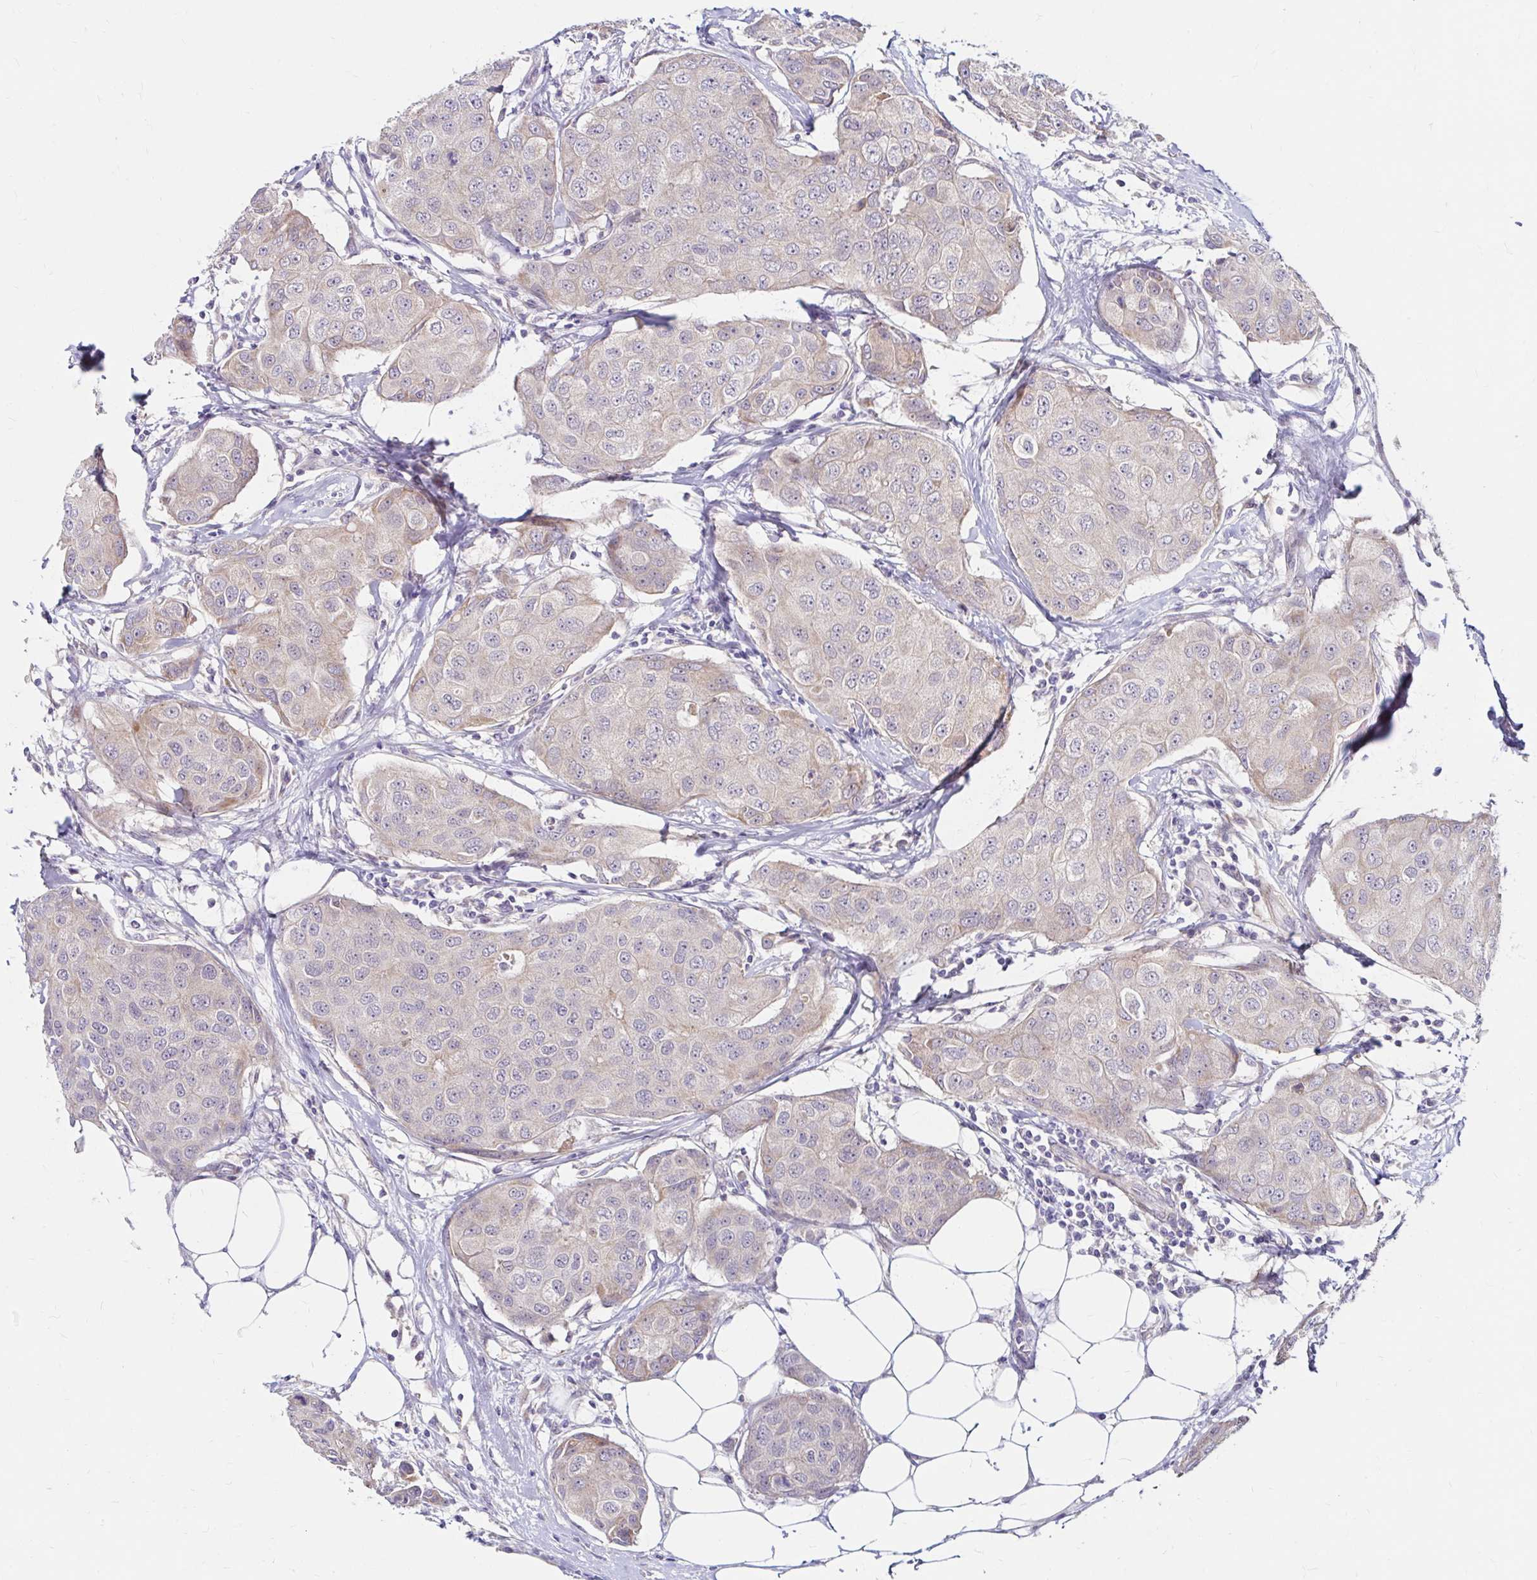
{"staining": {"intensity": "weak", "quantity": "<25%", "location": "cytoplasmic/membranous"}, "tissue": "breast cancer", "cell_type": "Tumor cells", "image_type": "cancer", "snomed": [{"axis": "morphology", "description": "Duct carcinoma"}, {"axis": "topography", "description": "Breast"}, {"axis": "topography", "description": "Lymph node"}], "caption": "Immunohistochemistry (IHC) image of human breast cancer (infiltrating ductal carcinoma) stained for a protein (brown), which demonstrates no staining in tumor cells.", "gene": "GUCY1A1", "patient": {"sex": "female", "age": 80}}